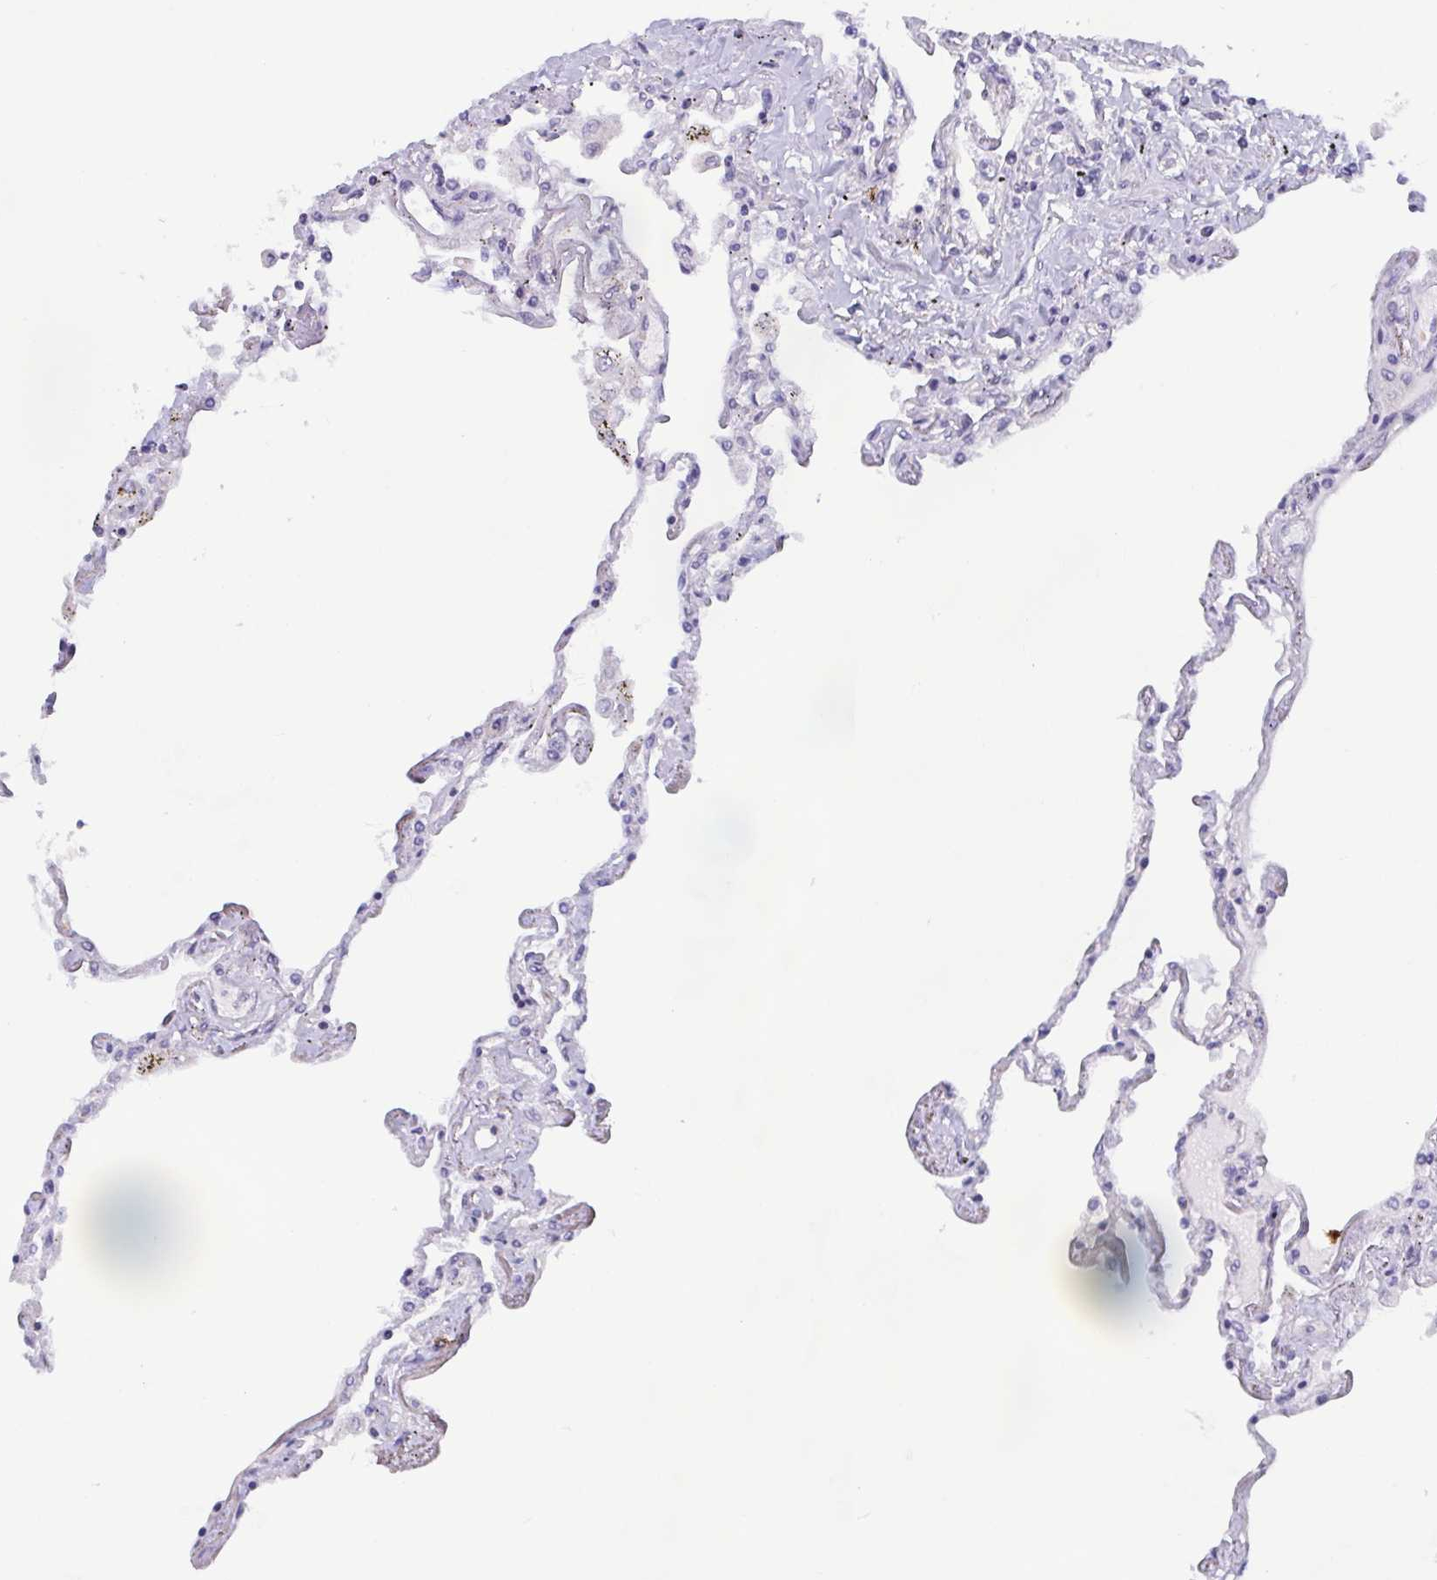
{"staining": {"intensity": "negative", "quantity": "none", "location": "none"}, "tissue": "lung", "cell_type": "Alveolar cells", "image_type": "normal", "snomed": [{"axis": "morphology", "description": "Normal tissue, NOS"}, {"axis": "morphology", "description": "Adenocarcinoma, NOS"}, {"axis": "topography", "description": "Cartilage tissue"}, {"axis": "topography", "description": "Lung"}], "caption": "Immunohistochemical staining of normal lung reveals no significant staining in alveolar cells. (DAB IHC with hematoxylin counter stain).", "gene": "LRRC38", "patient": {"sex": "female", "age": 67}}